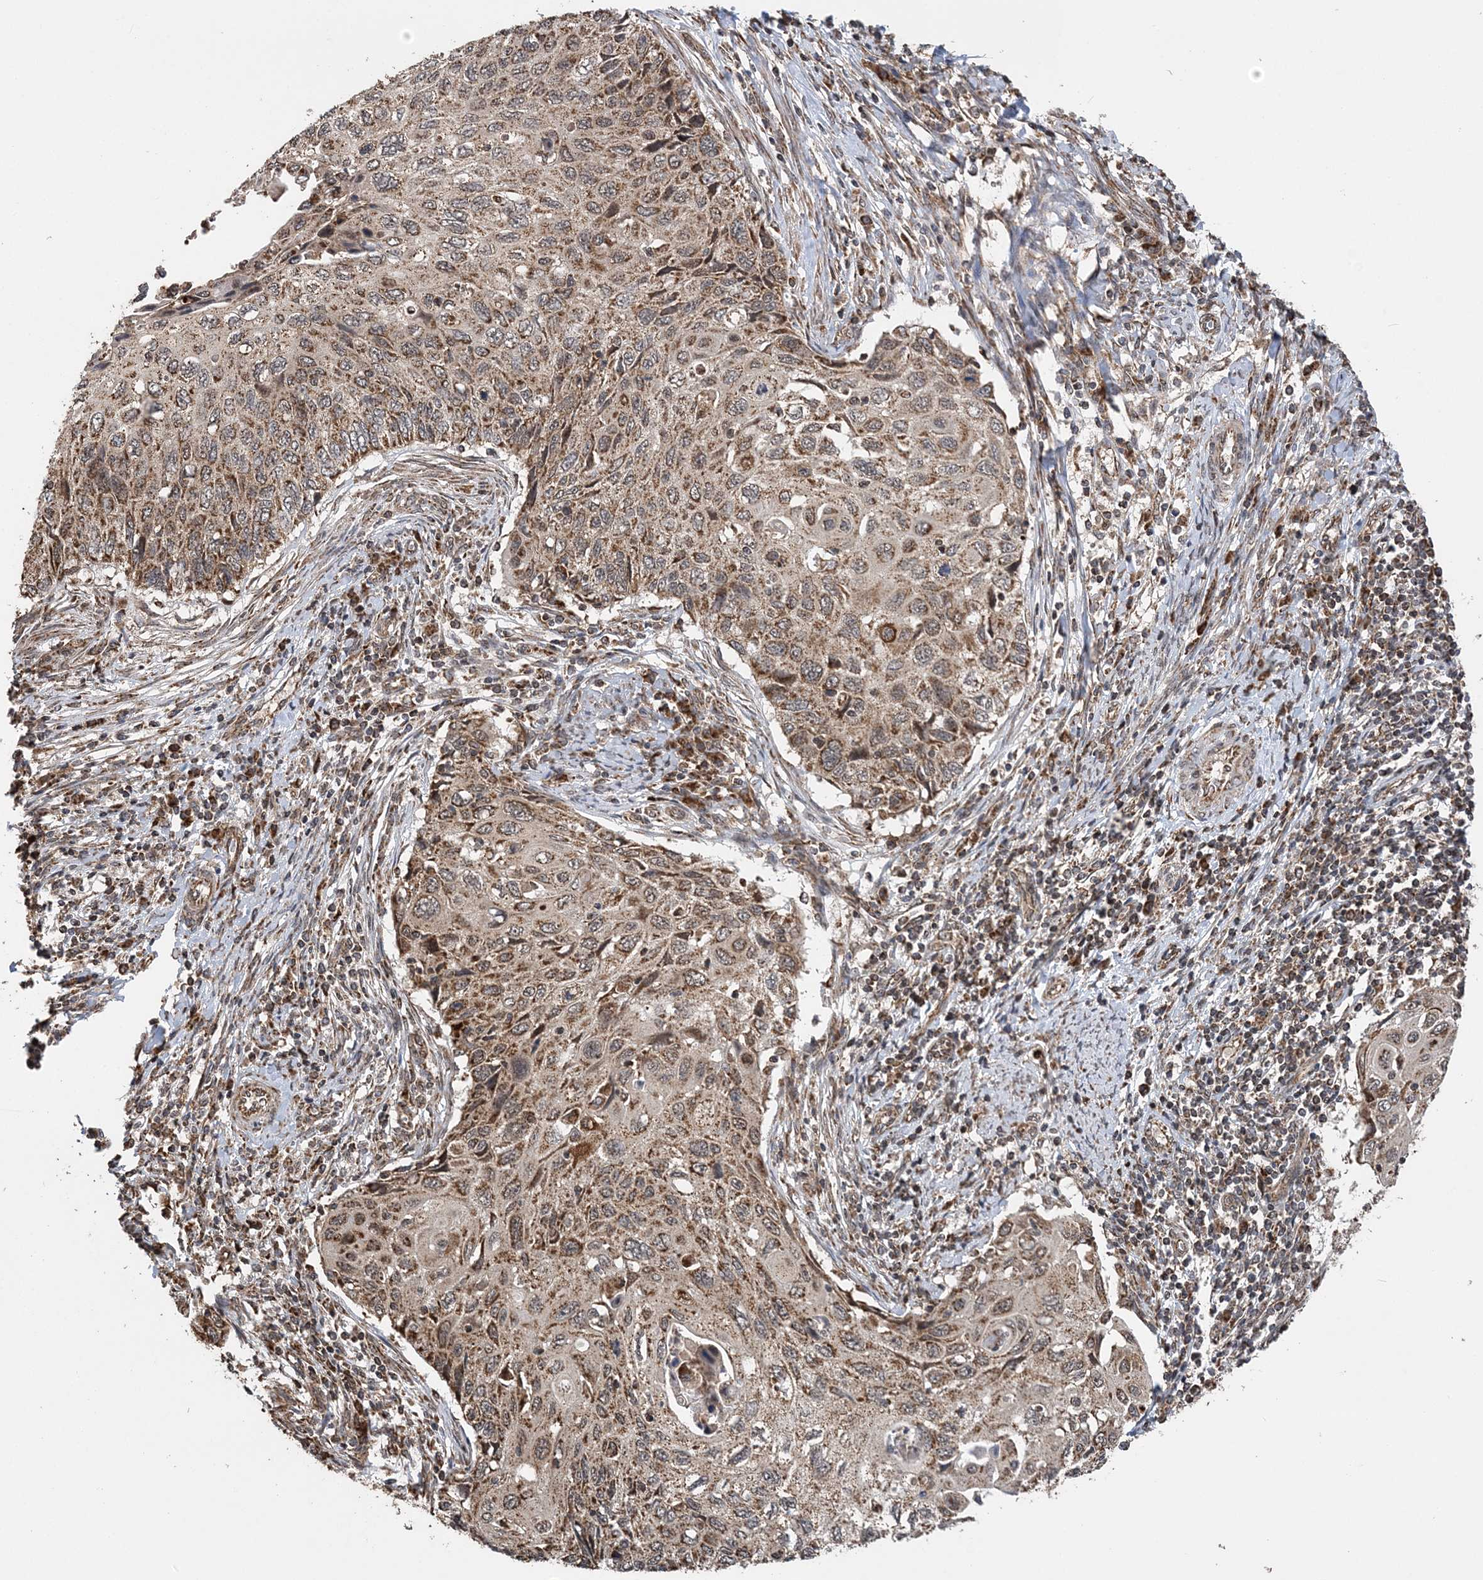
{"staining": {"intensity": "moderate", "quantity": ">75%", "location": "cytoplasmic/membranous"}, "tissue": "cervical cancer", "cell_type": "Tumor cells", "image_type": "cancer", "snomed": [{"axis": "morphology", "description": "Squamous cell carcinoma, NOS"}, {"axis": "topography", "description": "Cervix"}], "caption": "Human squamous cell carcinoma (cervical) stained for a protein (brown) exhibits moderate cytoplasmic/membranous positive expression in approximately >75% of tumor cells.", "gene": "PCBP1", "patient": {"sex": "female", "age": 70}}